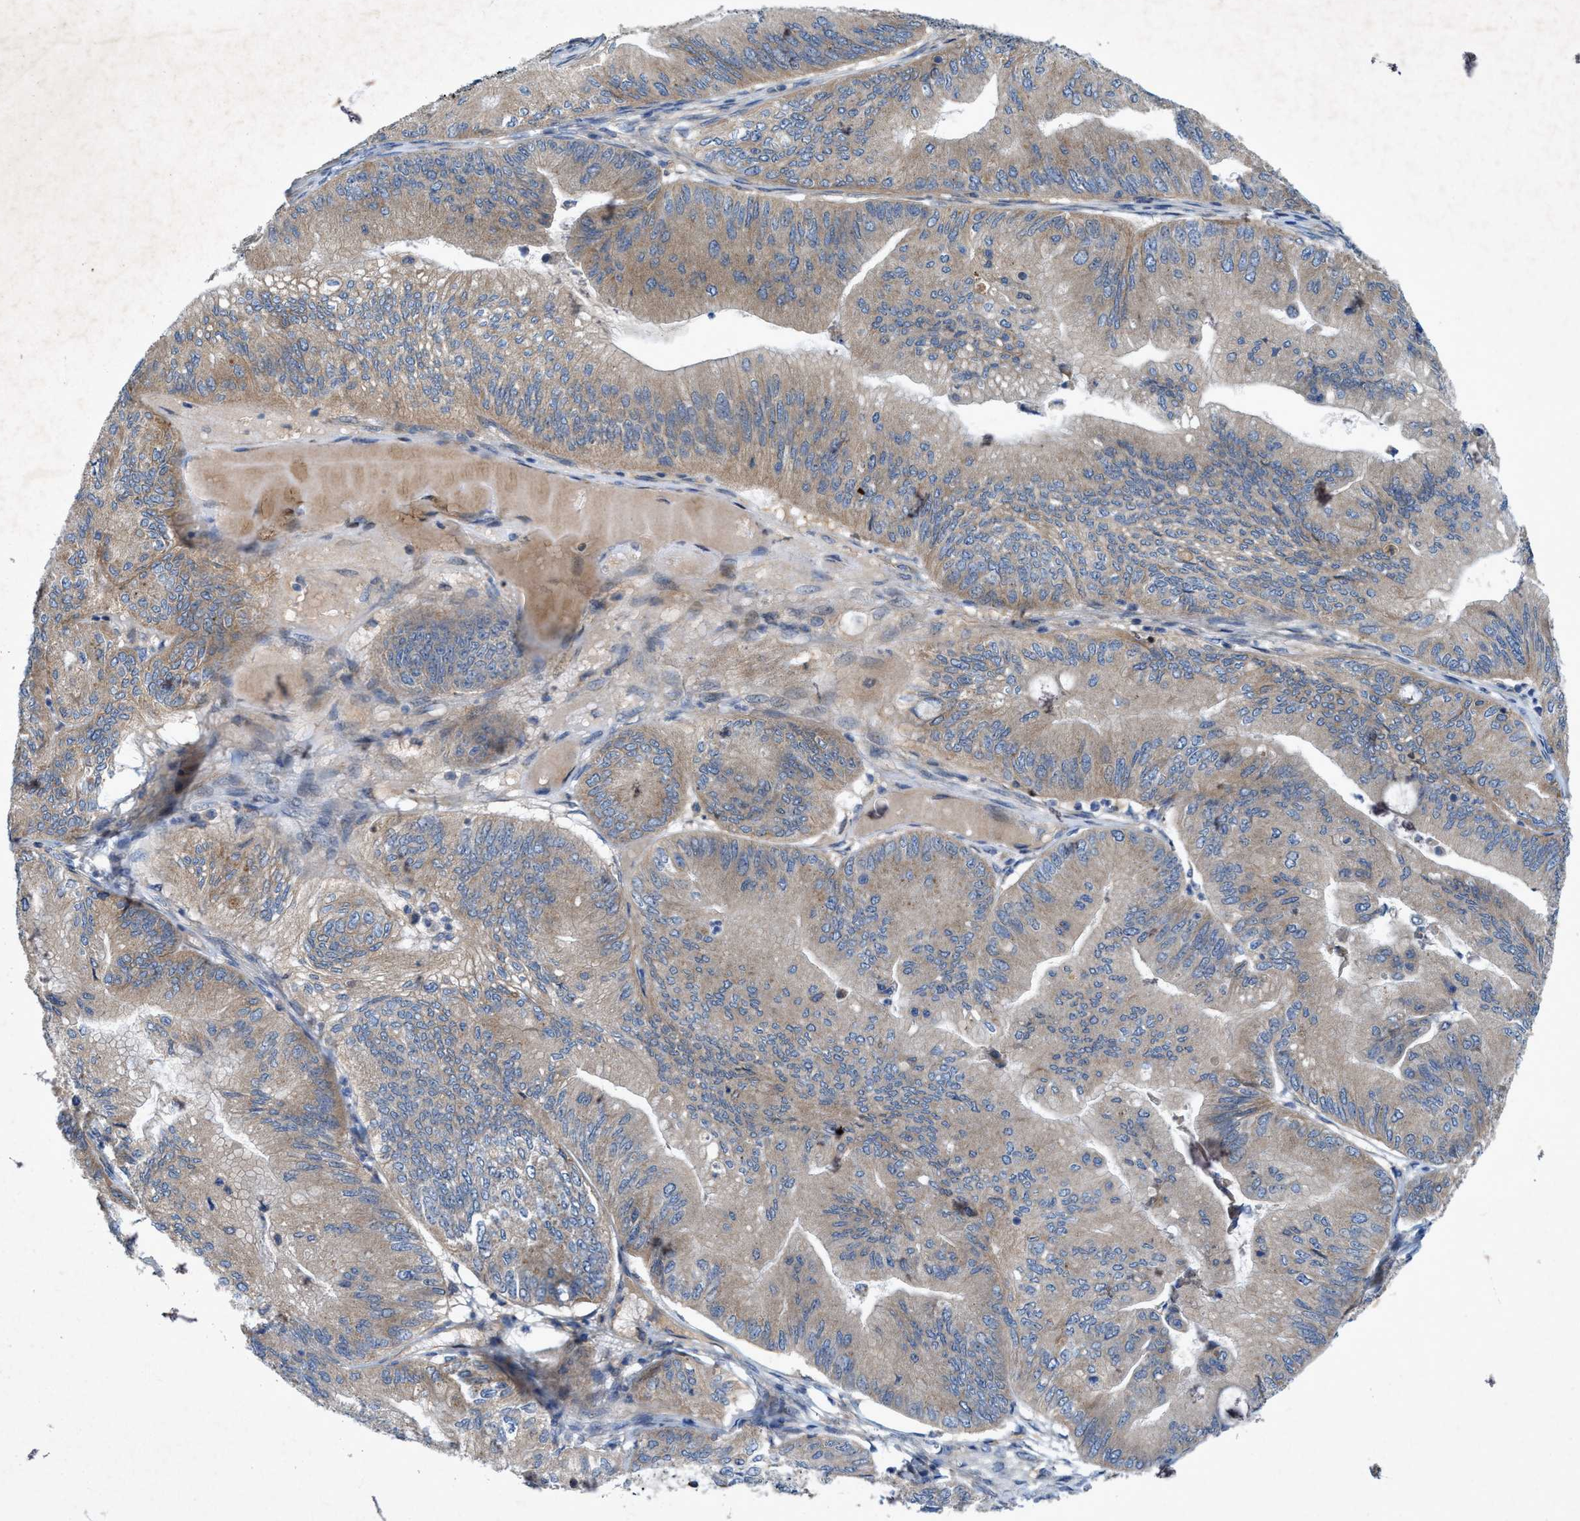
{"staining": {"intensity": "weak", "quantity": "25%-75%", "location": "cytoplasmic/membranous"}, "tissue": "ovarian cancer", "cell_type": "Tumor cells", "image_type": "cancer", "snomed": [{"axis": "morphology", "description": "Cystadenocarcinoma, mucinous, NOS"}, {"axis": "topography", "description": "Ovary"}], "caption": "This is a histology image of immunohistochemistry (IHC) staining of ovarian cancer (mucinous cystadenocarcinoma), which shows weak positivity in the cytoplasmic/membranous of tumor cells.", "gene": "URGCP", "patient": {"sex": "female", "age": 61}}